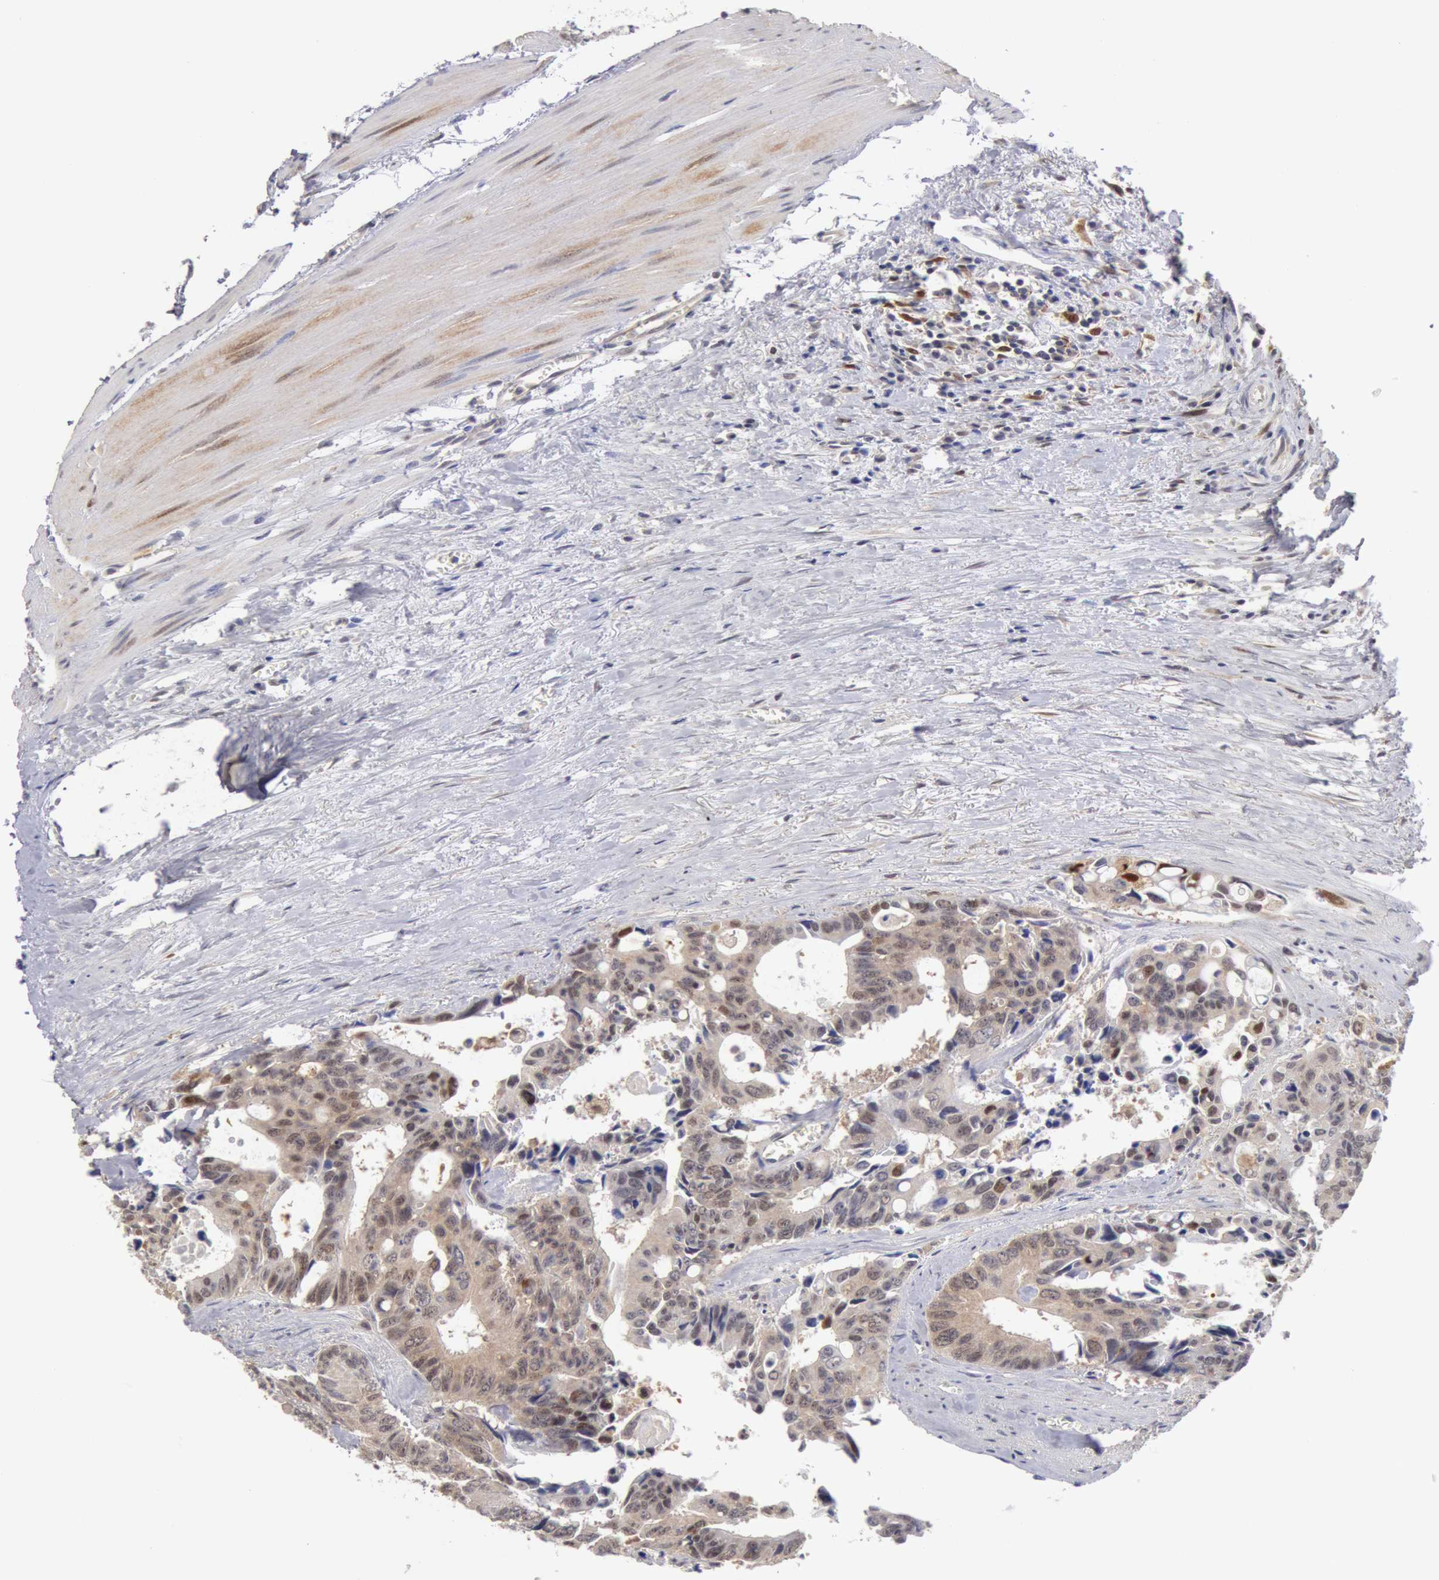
{"staining": {"intensity": "weak", "quantity": "<25%", "location": "nuclear"}, "tissue": "colorectal cancer", "cell_type": "Tumor cells", "image_type": "cancer", "snomed": [{"axis": "morphology", "description": "Adenocarcinoma, NOS"}, {"axis": "topography", "description": "Rectum"}], "caption": "Tumor cells show no significant positivity in colorectal cancer. (DAB (3,3'-diaminobenzidine) immunohistochemistry with hematoxylin counter stain).", "gene": "TXNRD1", "patient": {"sex": "male", "age": 76}}